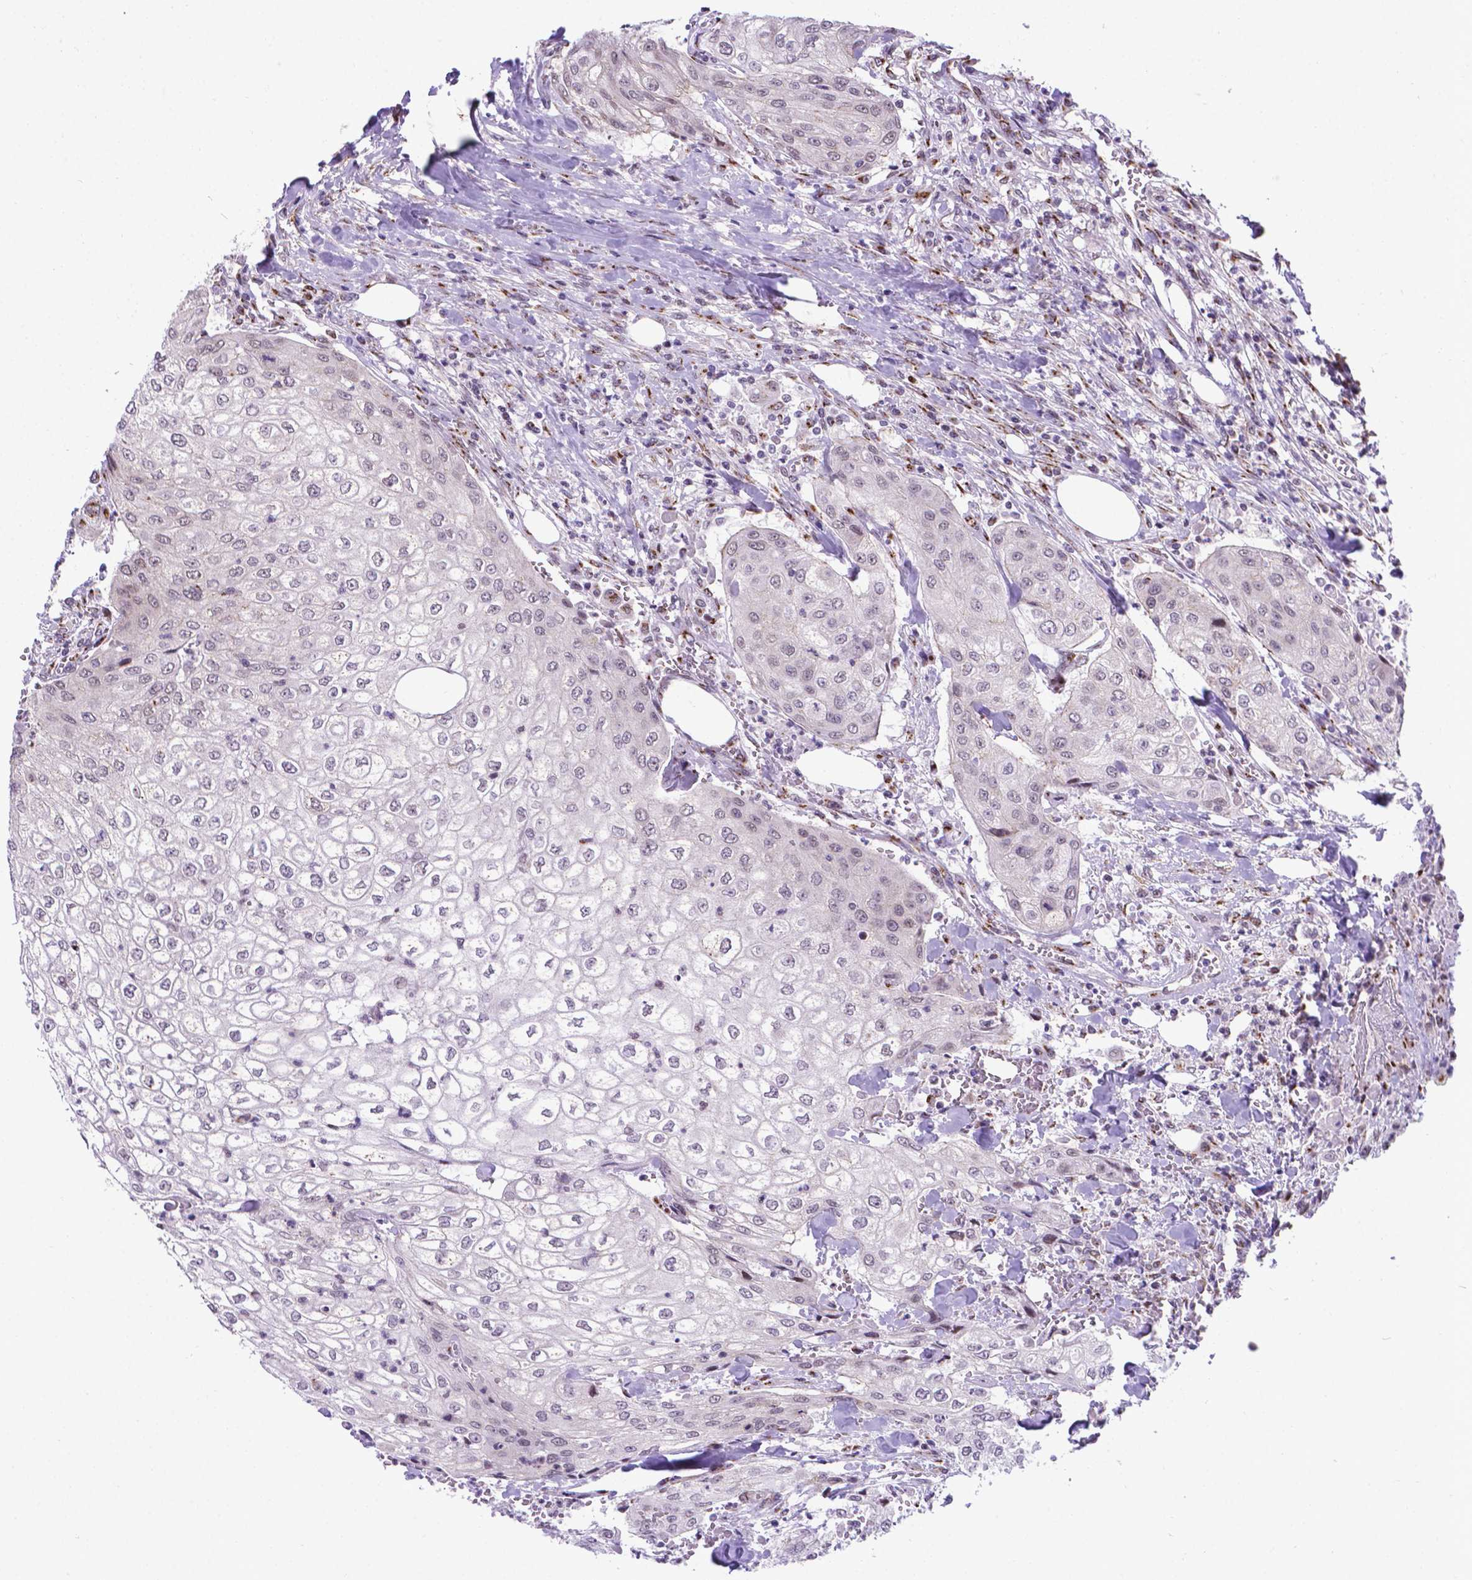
{"staining": {"intensity": "negative", "quantity": "none", "location": "none"}, "tissue": "urothelial cancer", "cell_type": "Tumor cells", "image_type": "cancer", "snomed": [{"axis": "morphology", "description": "Urothelial carcinoma, High grade"}, {"axis": "topography", "description": "Urinary bladder"}], "caption": "DAB (3,3'-diaminobenzidine) immunohistochemical staining of human urothelial cancer reveals no significant expression in tumor cells.", "gene": "MRPL10", "patient": {"sex": "male", "age": 62}}